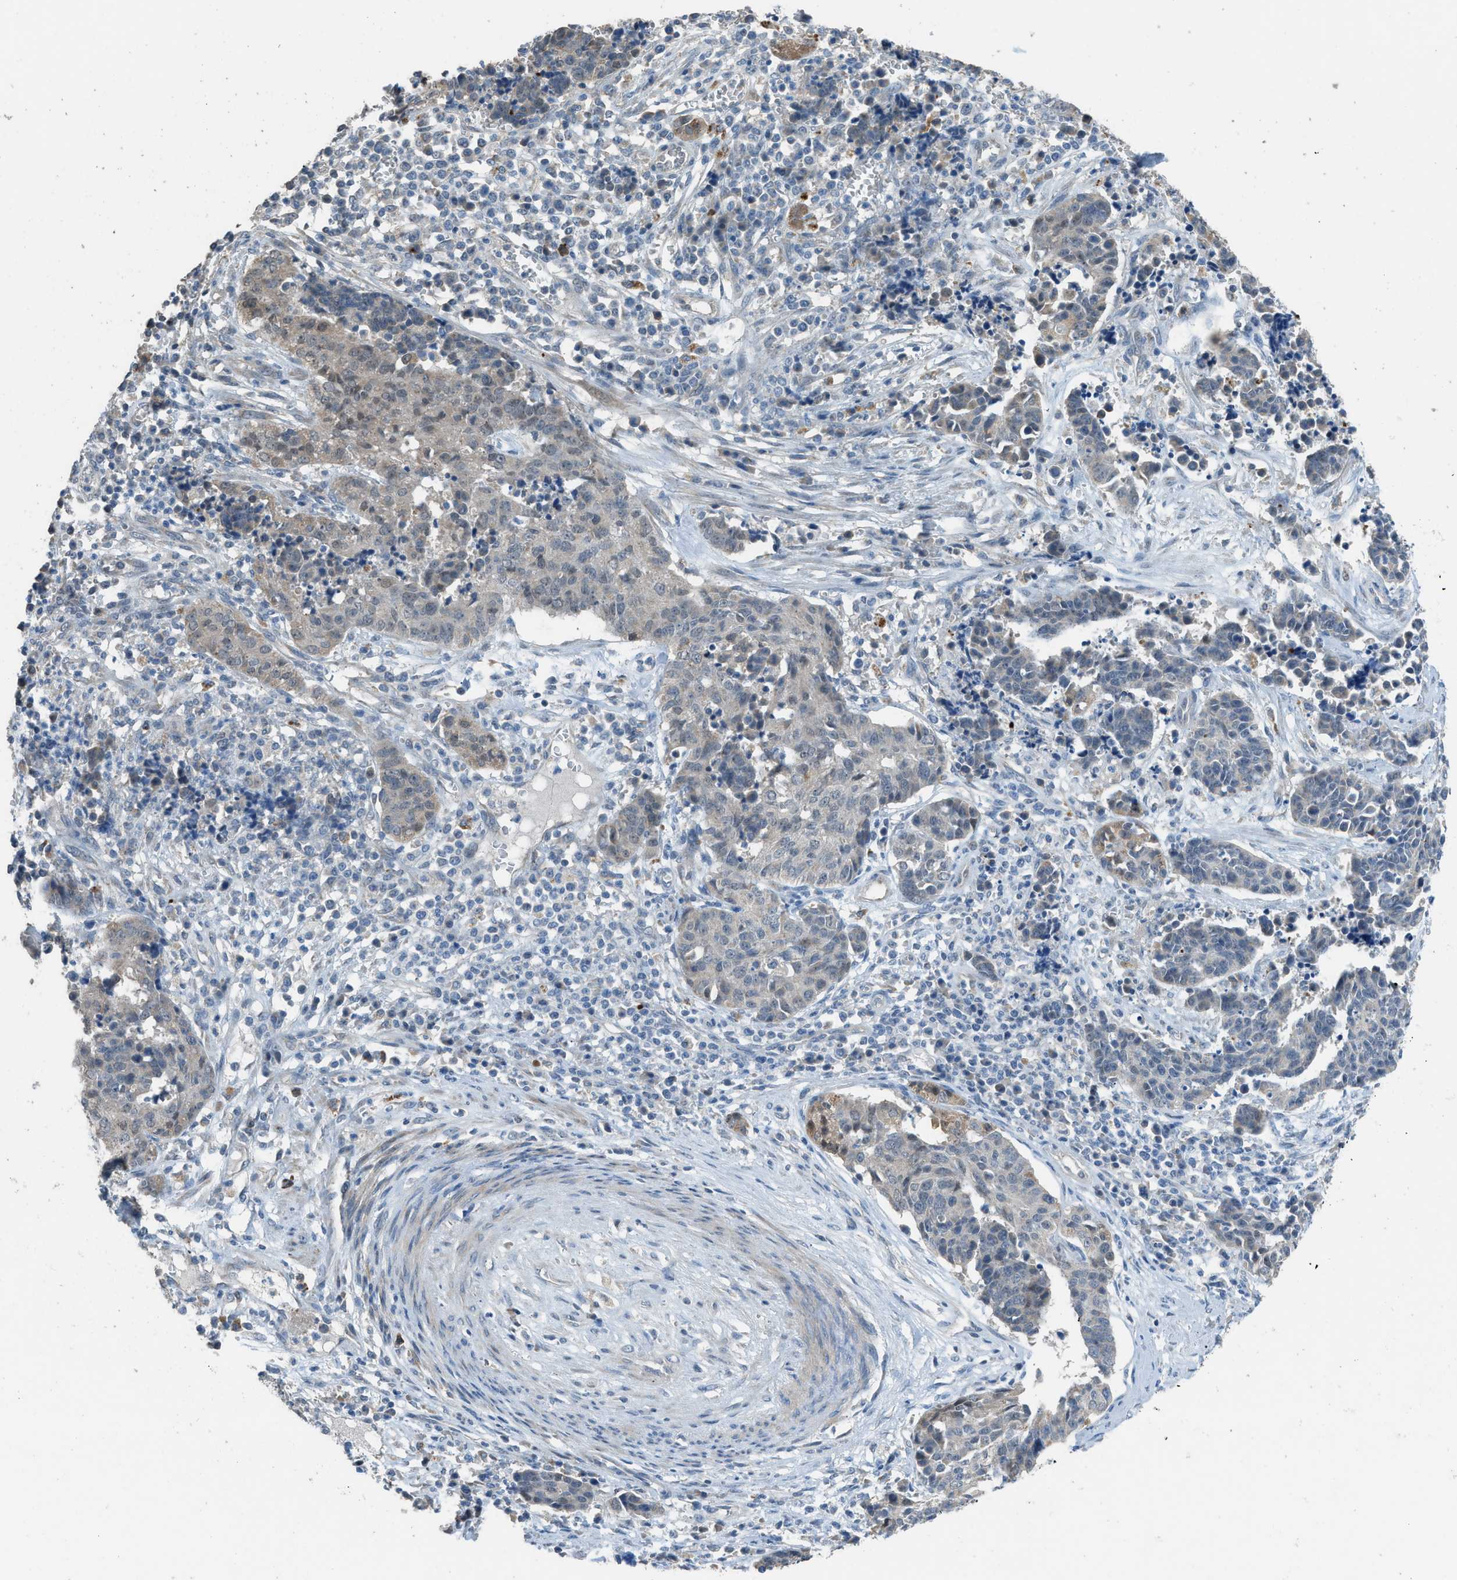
{"staining": {"intensity": "weak", "quantity": "25%-75%", "location": "cytoplasmic/membranous,nuclear"}, "tissue": "cervical cancer", "cell_type": "Tumor cells", "image_type": "cancer", "snomed": [{"axis": "morphology", "description": "Squamous cell carcinoma, NOS"}, {"axis": "topography", "description": "Cervix"}], "caption": "A high-resolution micrograph shows IHC staining of cervical cancer (squamous cell carcinoma), which displays weak cytoplasmic/membranous and nuclear positivity in approximately 25%-75% of tumor cells.", "gene": "TIMD4", "patient": {"sex": "female", "age": 35}}